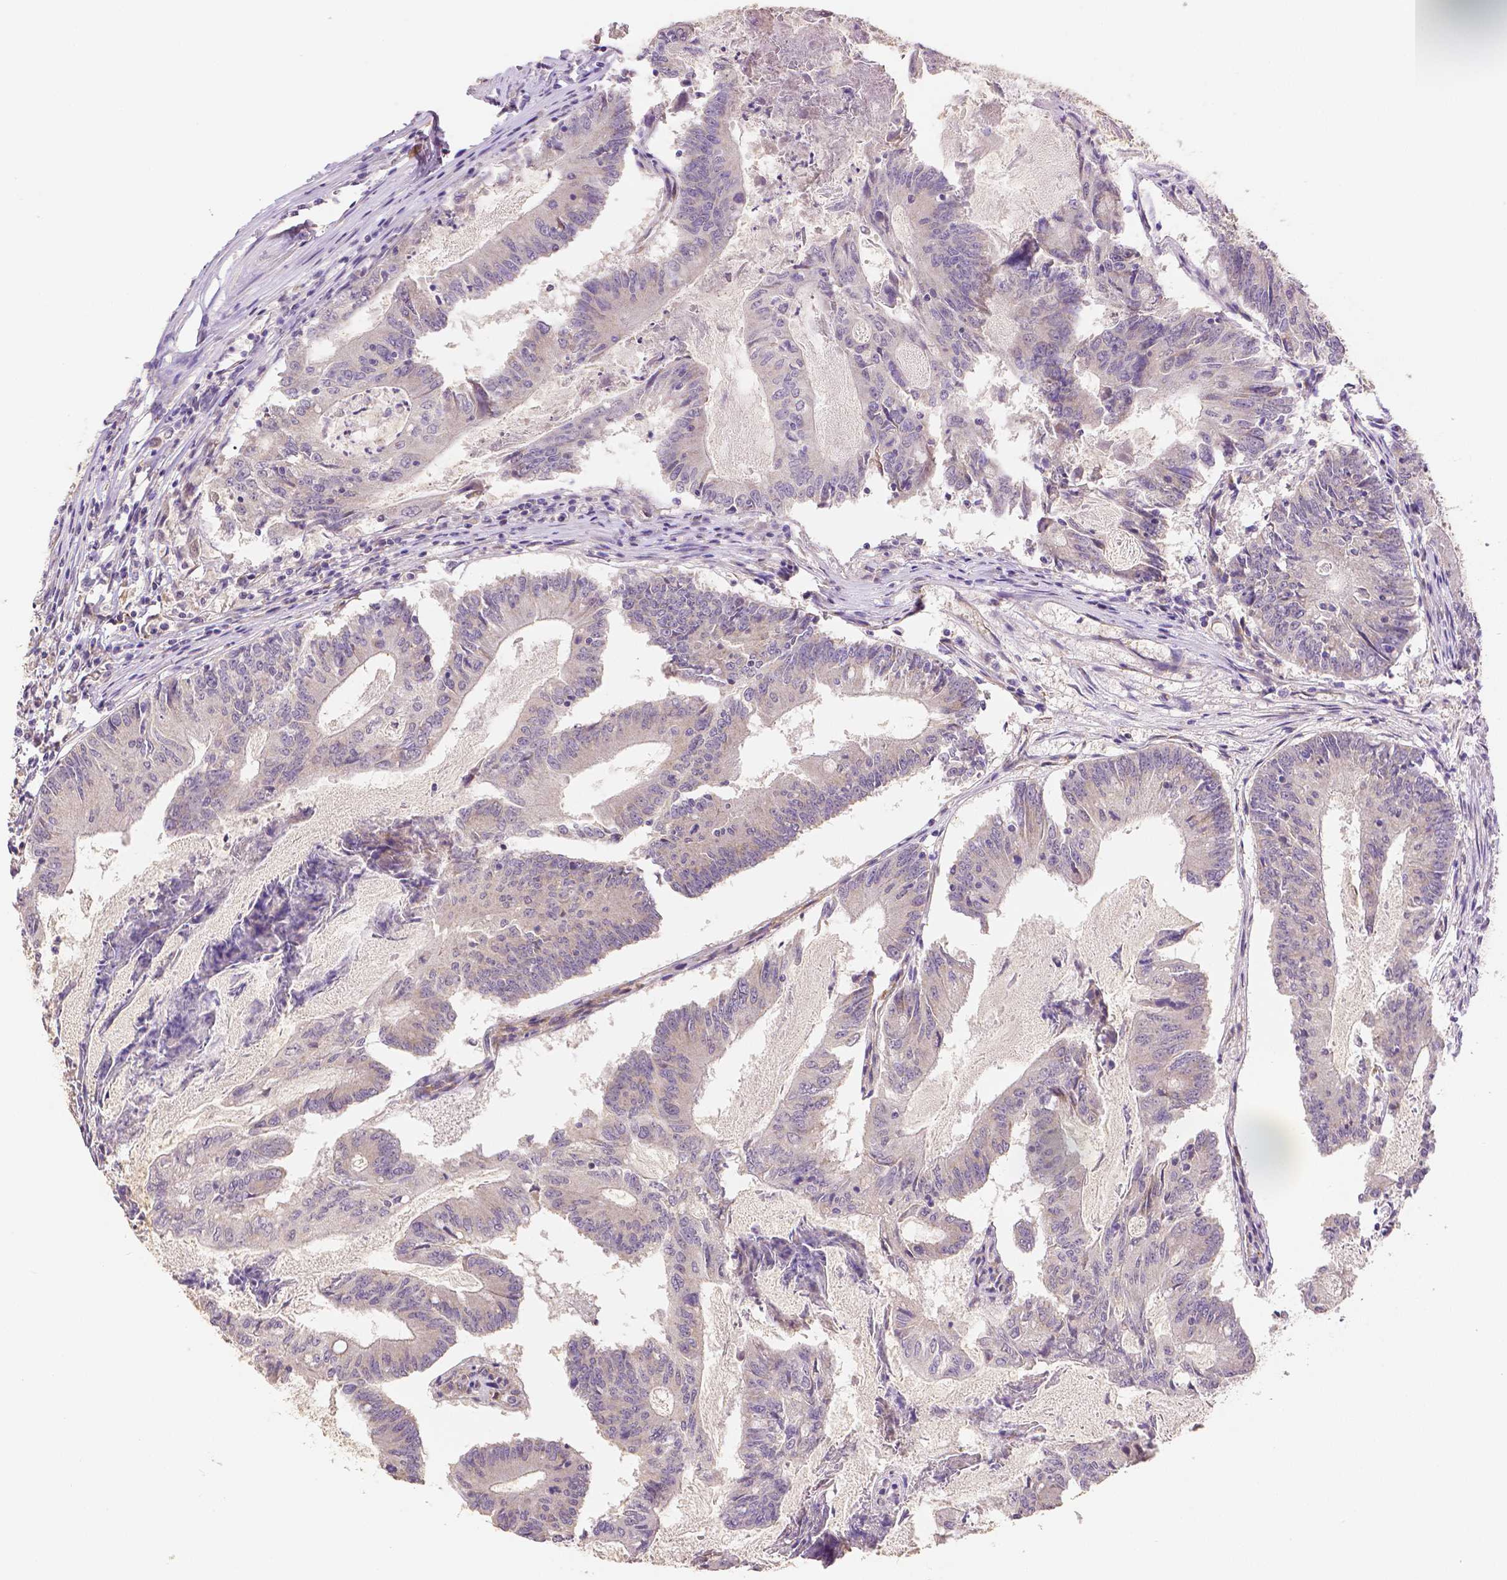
{"staining": {"intensity": "weak", "quantity": "25%-75%", "location": "cytoplasmic/membranous"}, "tissue": "colorectal cancer", "cell_type": "Tumor cells", "image_type": "cancer", "snomed": [{"axis": "morphology", "description": "Adenocarcinoma, NOS"}, {"axis": "topography", "description": "Colon"}], "caption": "Adenocarcinoma (colorectal) was stained to show a protein in brown. There is low levels of weak cytoplasmic/membranous expression in about 25%-75% of tumor cells.", "gene": "RHOT1", "patient": {"sex": "female", "age": 70}}